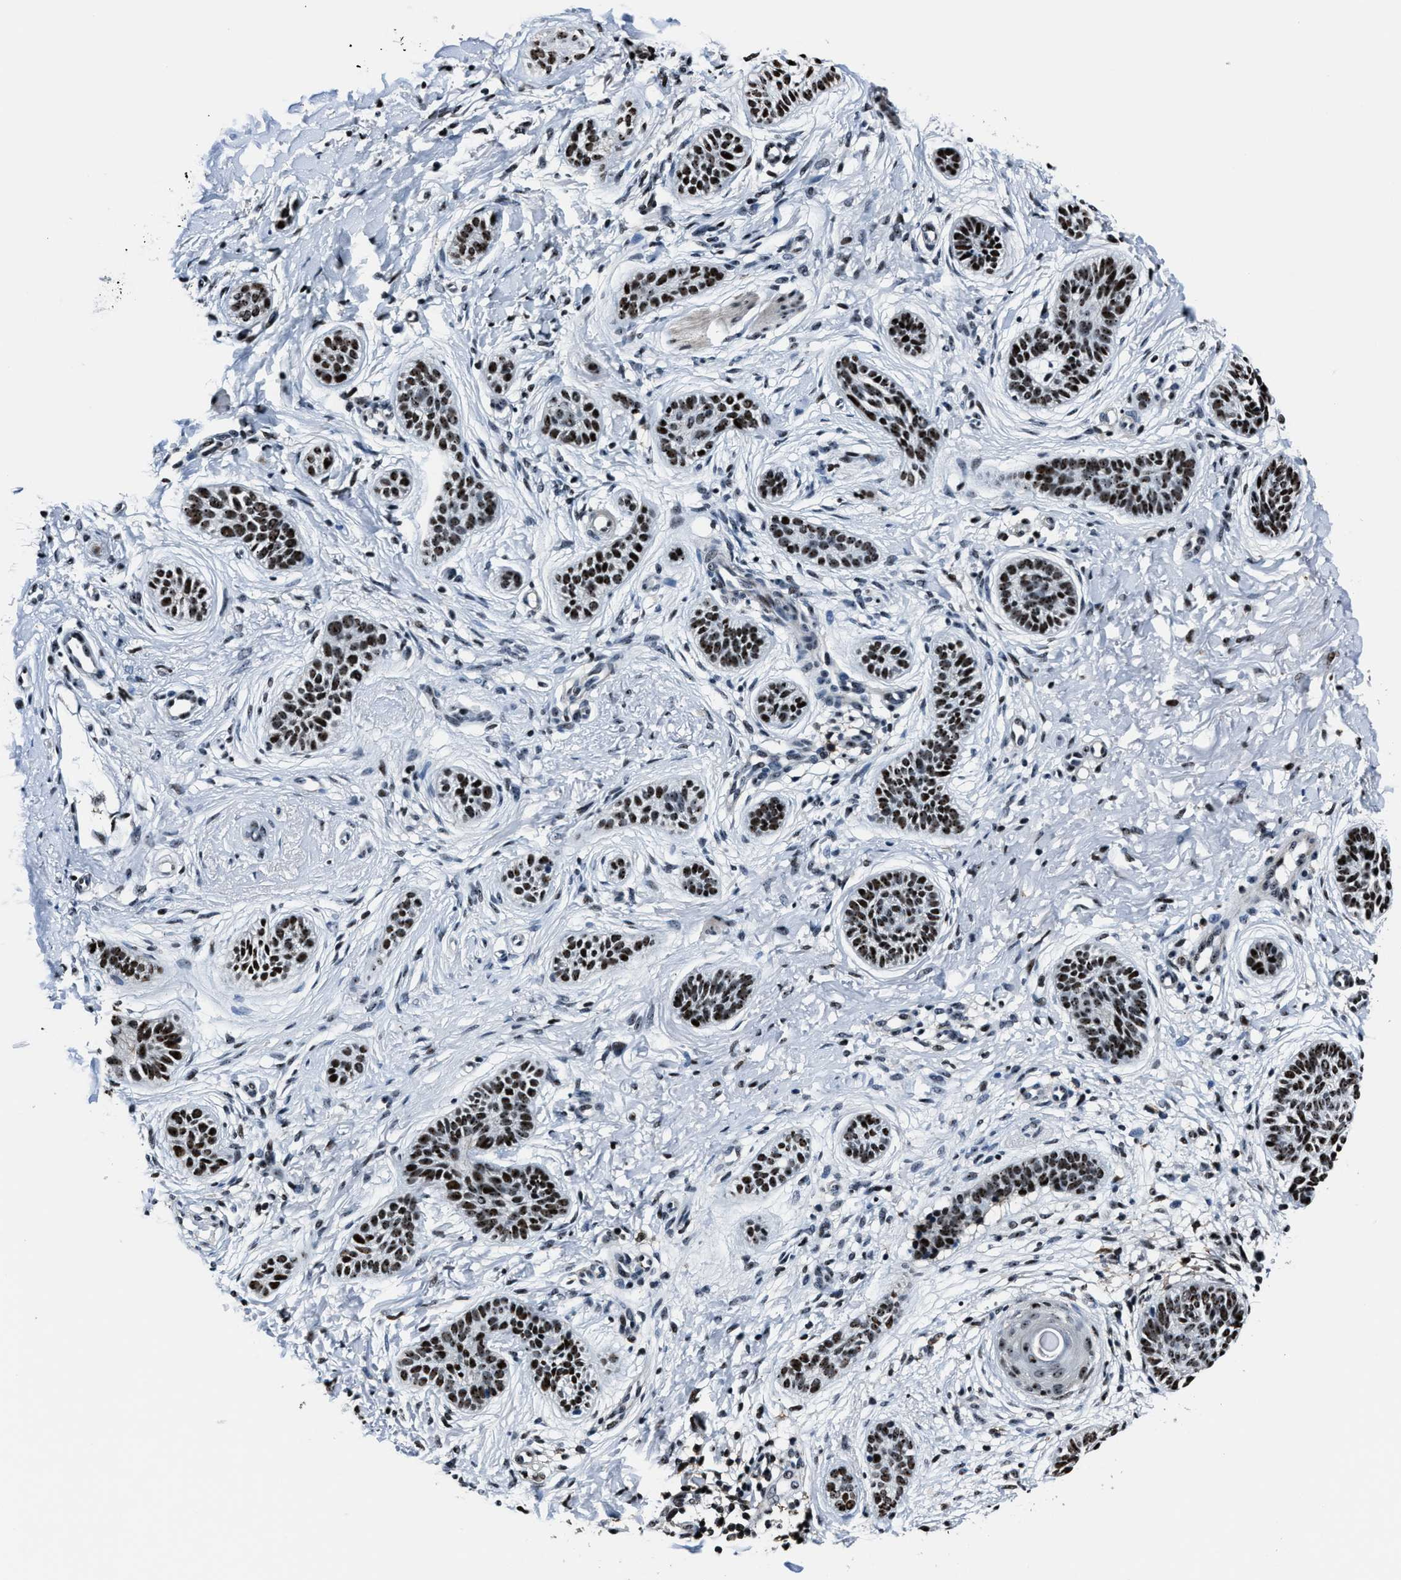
{"staining": {"intensity": "strong", "quantity": ">75%", "location": "nuclear"}, "tissue": "skin cancer", "cell_type": "Tumor cells", "image_type": "cancer", "snomed": [{"axis": "morphology", "description": "Normal tissue, NOS"}, {"axis": "morphology", "description": "Basal cell carcinoma"}, {"axis": "topography", "description": "Skin"}], "caption": "There is high levels of strong nuclear positivity in tumor cells of skin cancer, as demonstrated by immunohistochemical staining (brown color).", "gene": "PPIE", "patient": {"sex": "male", "age": 63}}